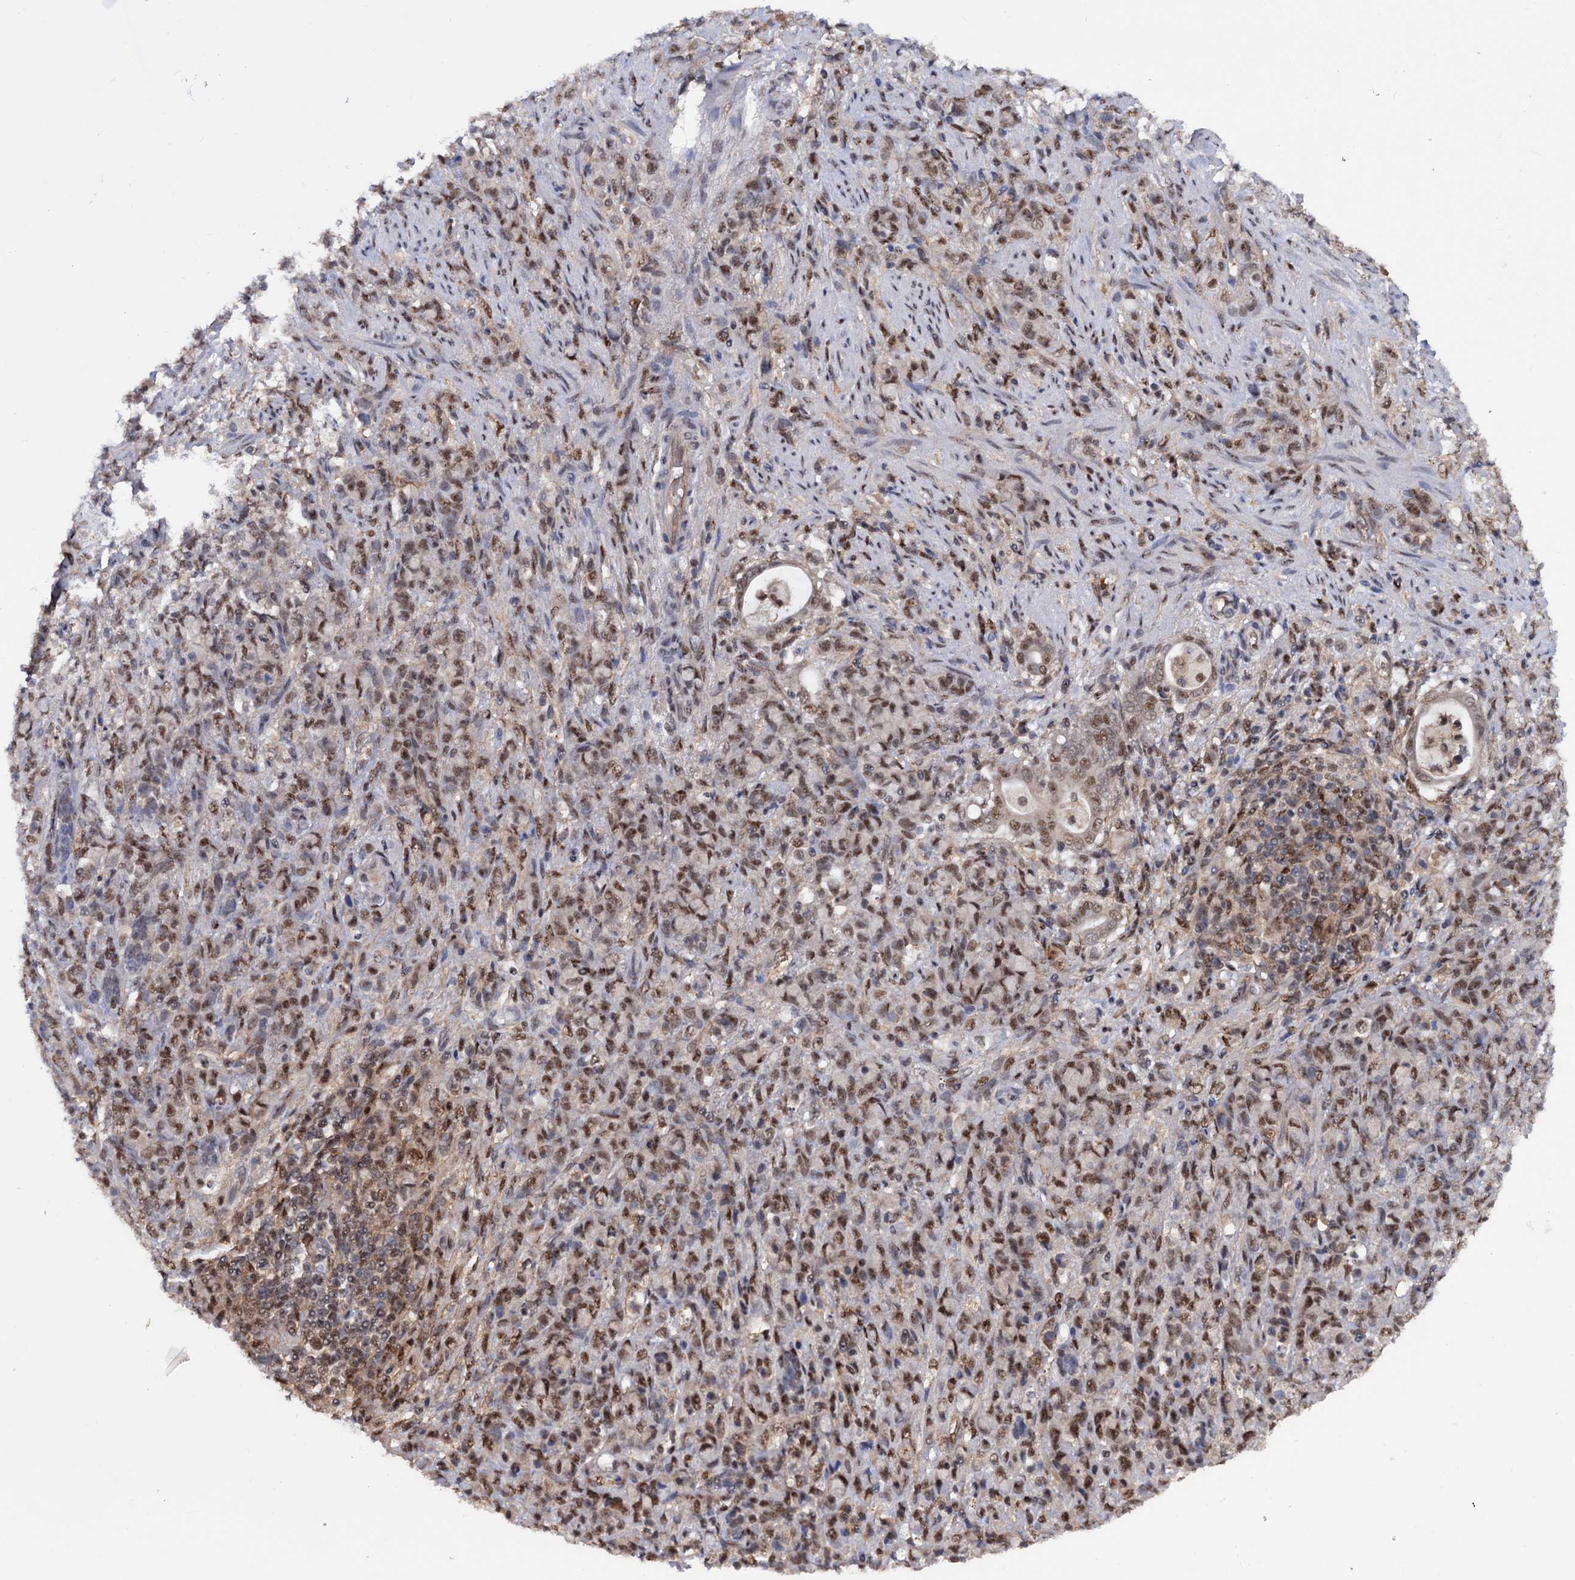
{"staining": {"intensity": "moderate", "quantity": "25%-75%", "location": "nuclear"}, "tissue": "stomach cancer", "cell_type": "Tumor cells", "image_type": "cancer", "snomed": [{"axis": "morphology", "description": "Adenocarcinoma, NOS"}, {"axis": "topography", "description": "Stomach"}], "caption": "An image showing moderate nuclear positivity in approximately 25%-75% of tumor cells in adenocarcinoma (stomach), as visualized by brown immunohistochemical staining.", "gene": "TBC1D12", "patient": {"sex": "female", "age": 79}}